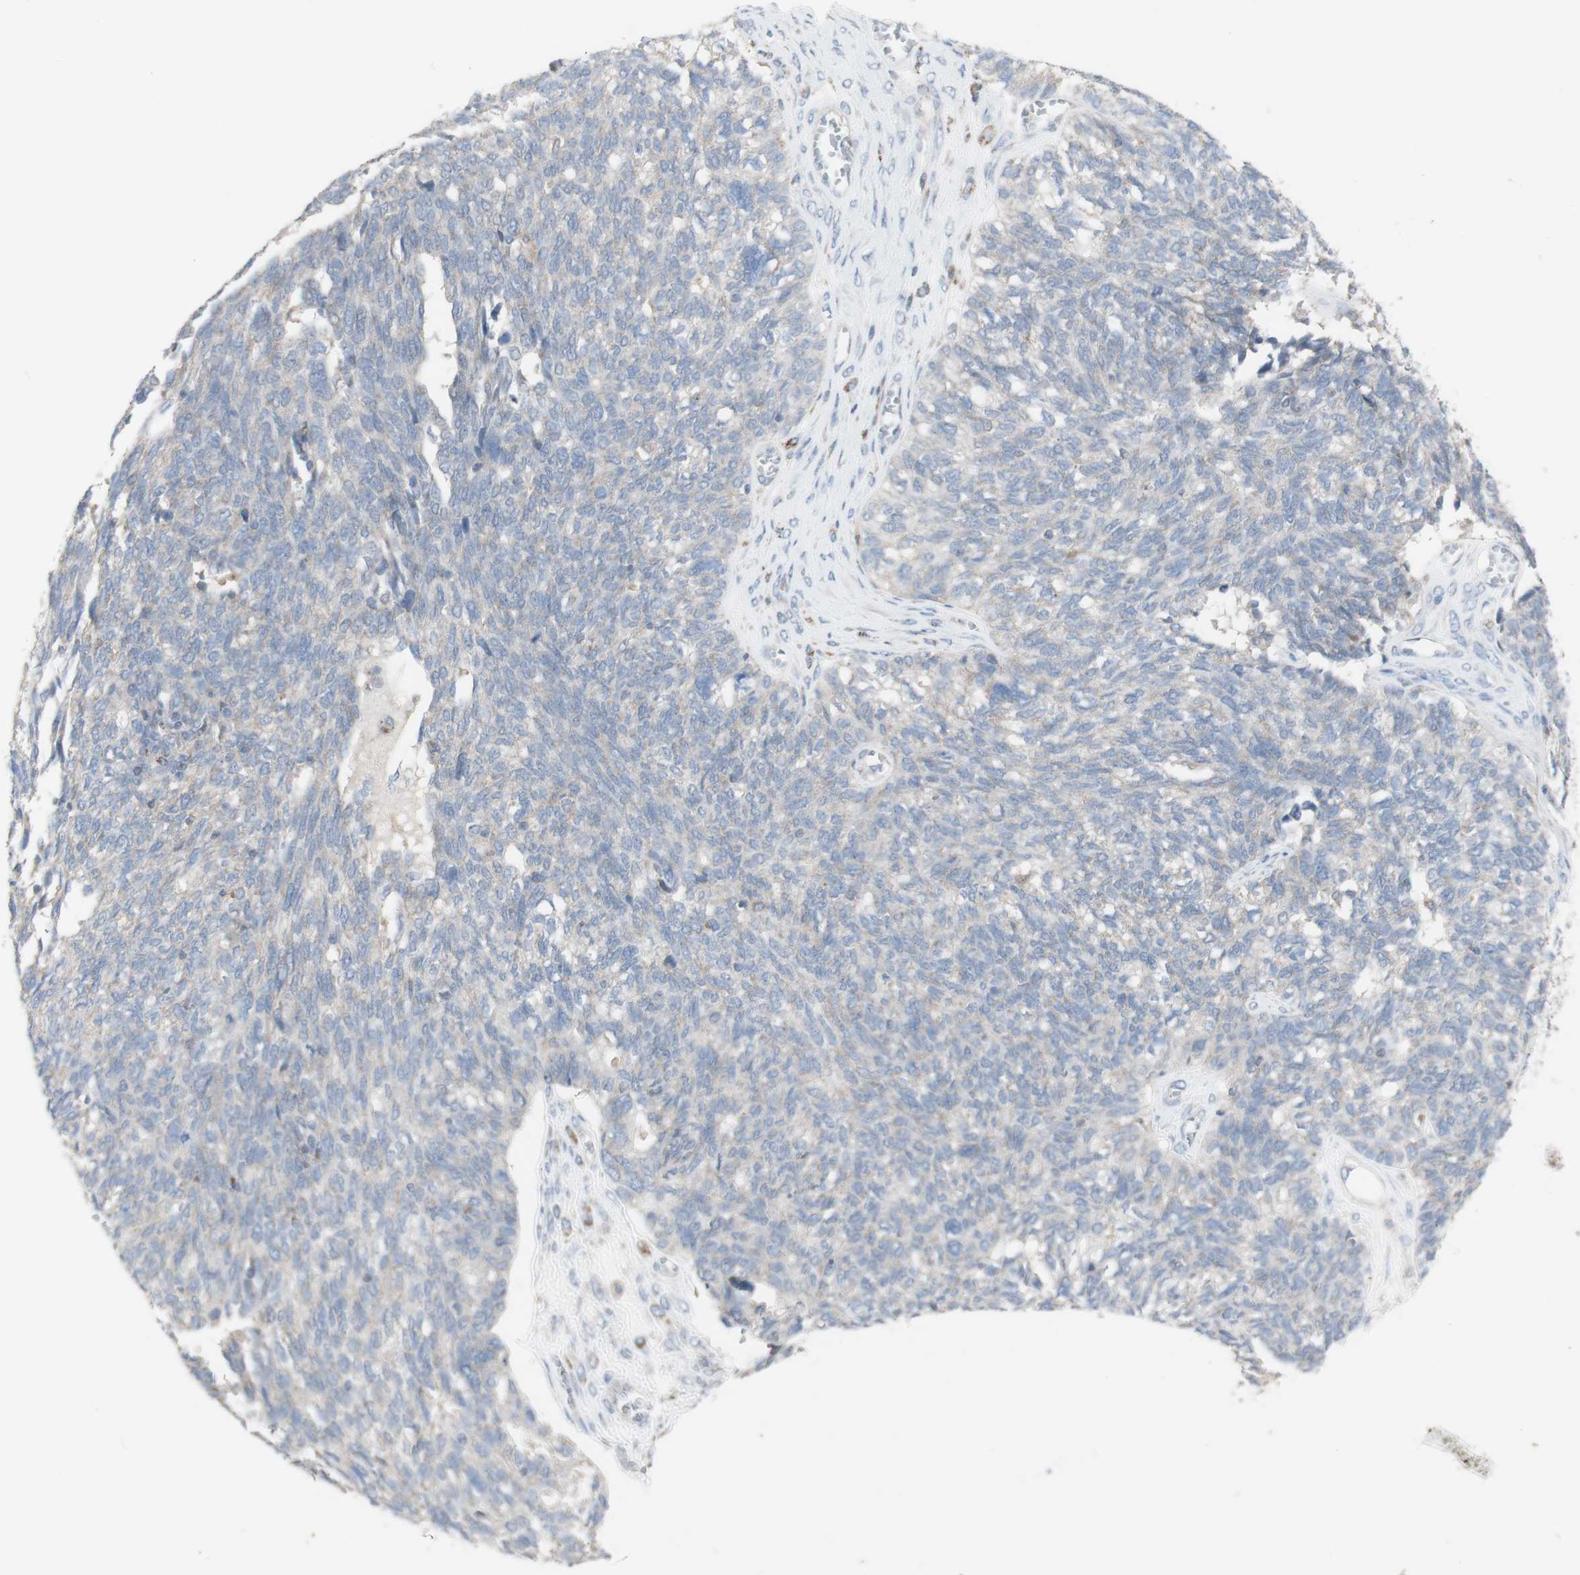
{"staining": {"intensity": "negative", "quantity": "none", "location": "none"}, "tissue": "ovarian cancer", "cell_type": "Tumor cells", "image_type": "cancer", "snomed": [{"axis": "morphology", "description": "Cystadenocarcinoma, serous, NOS"}, {"axis": "topography", "description": "Ovary"}], "caption": "Human serous cystadenocarcinoma (ovarian) stained for a protein using immunohistochemistry exhibits no staining in tumor cells.", "gene": "CNTNAP1", "patient": {"sex": "female", "age": 79}}